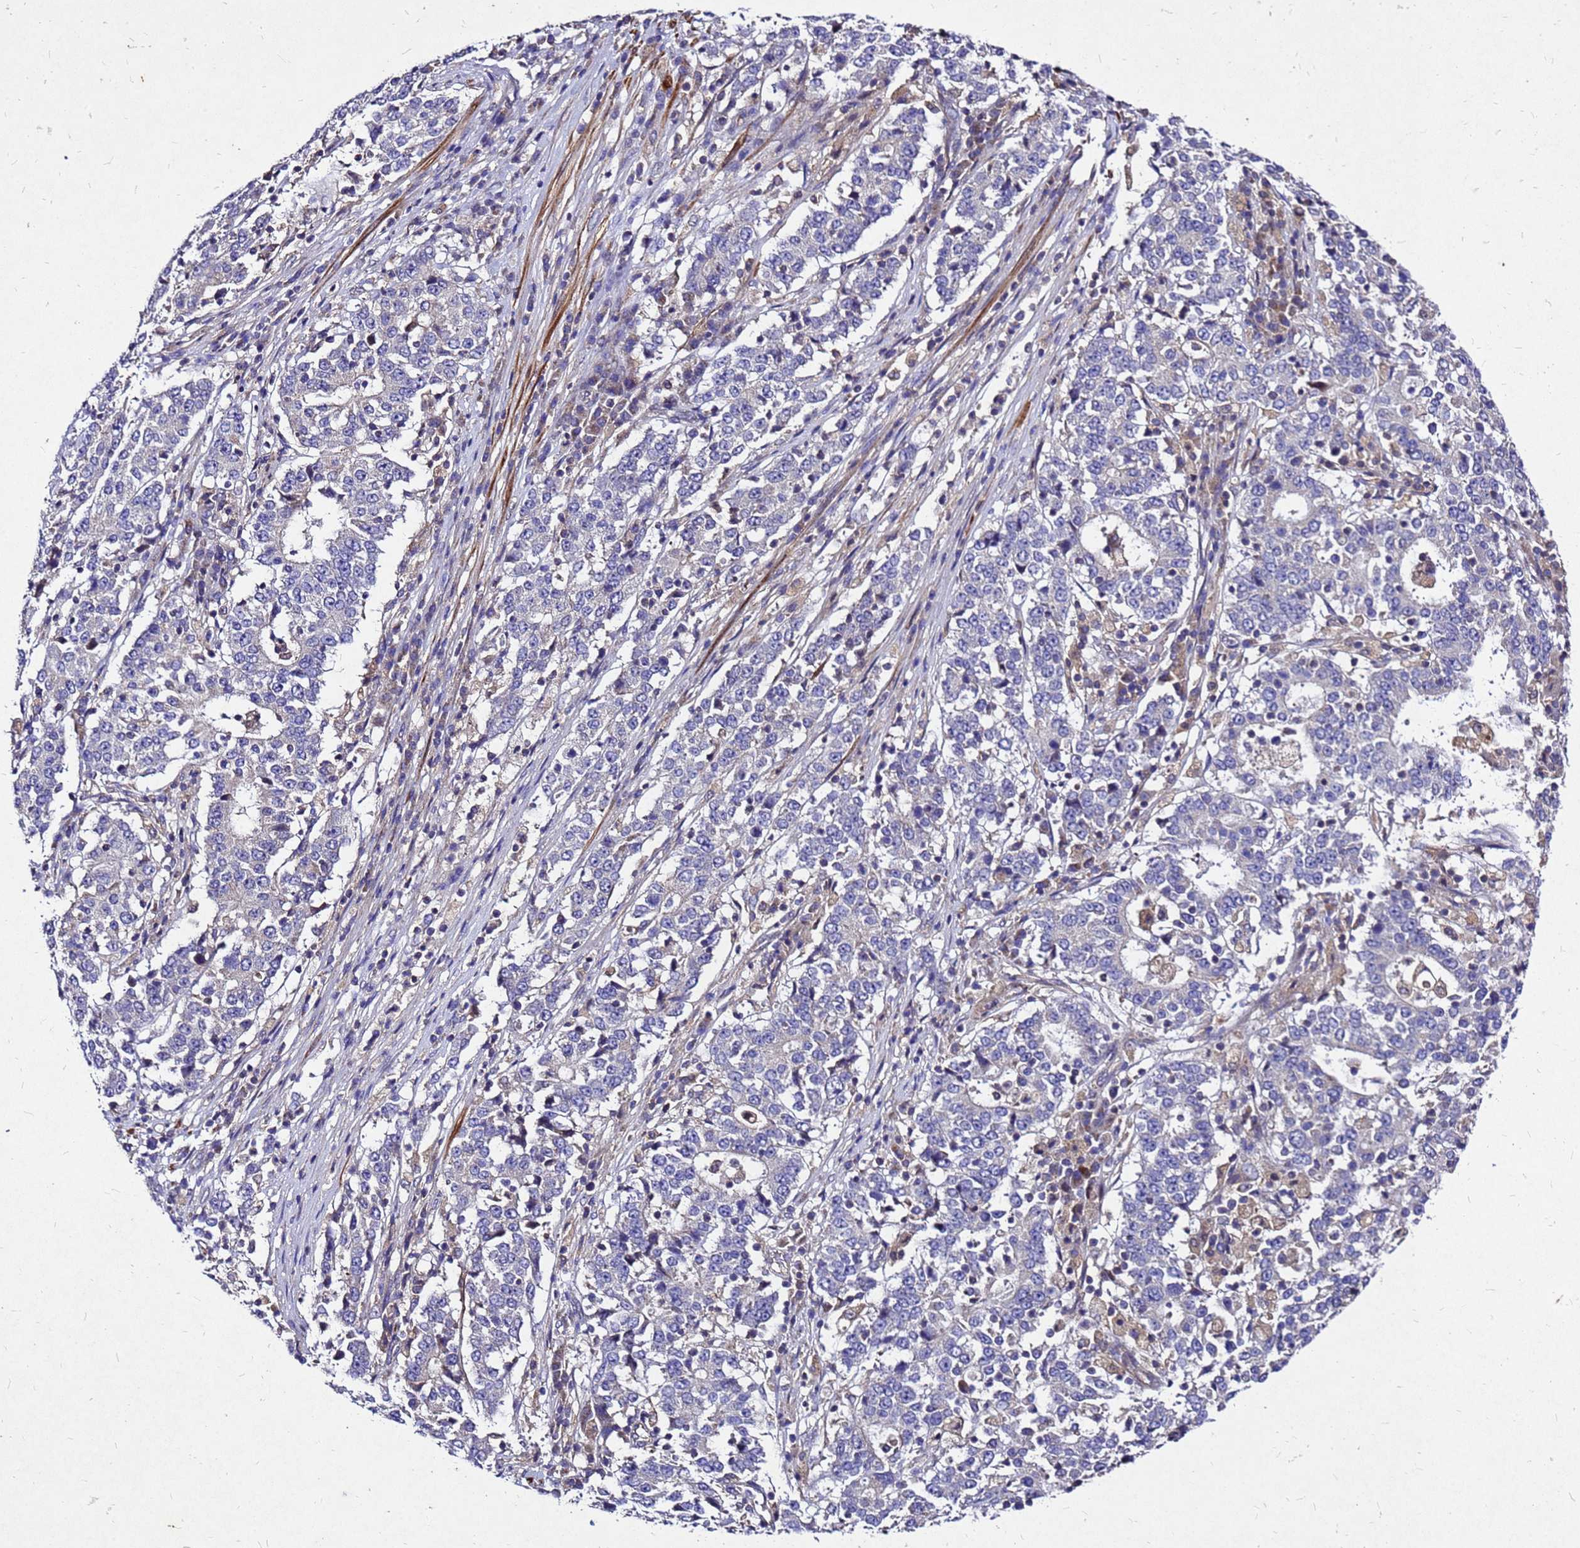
{"staining": {"intensity": "negative", "quantity": "none", "location": "none"}, "tissue": "stomach cancer", "cell_type": "Tumor cells", "image_type": "cancer", "snomed": [{"axis": "morphology", "description": "Adenocarcinoma, NOS"}, {"axis": "topography", "description": "Stomach"}], "caption": "Photomicrograph shows no protein expression in tumor cells of stomach adenocarcinoma tissue.", "gene": "DUSP23", "patient": {"sex": "male", "age": 59}}